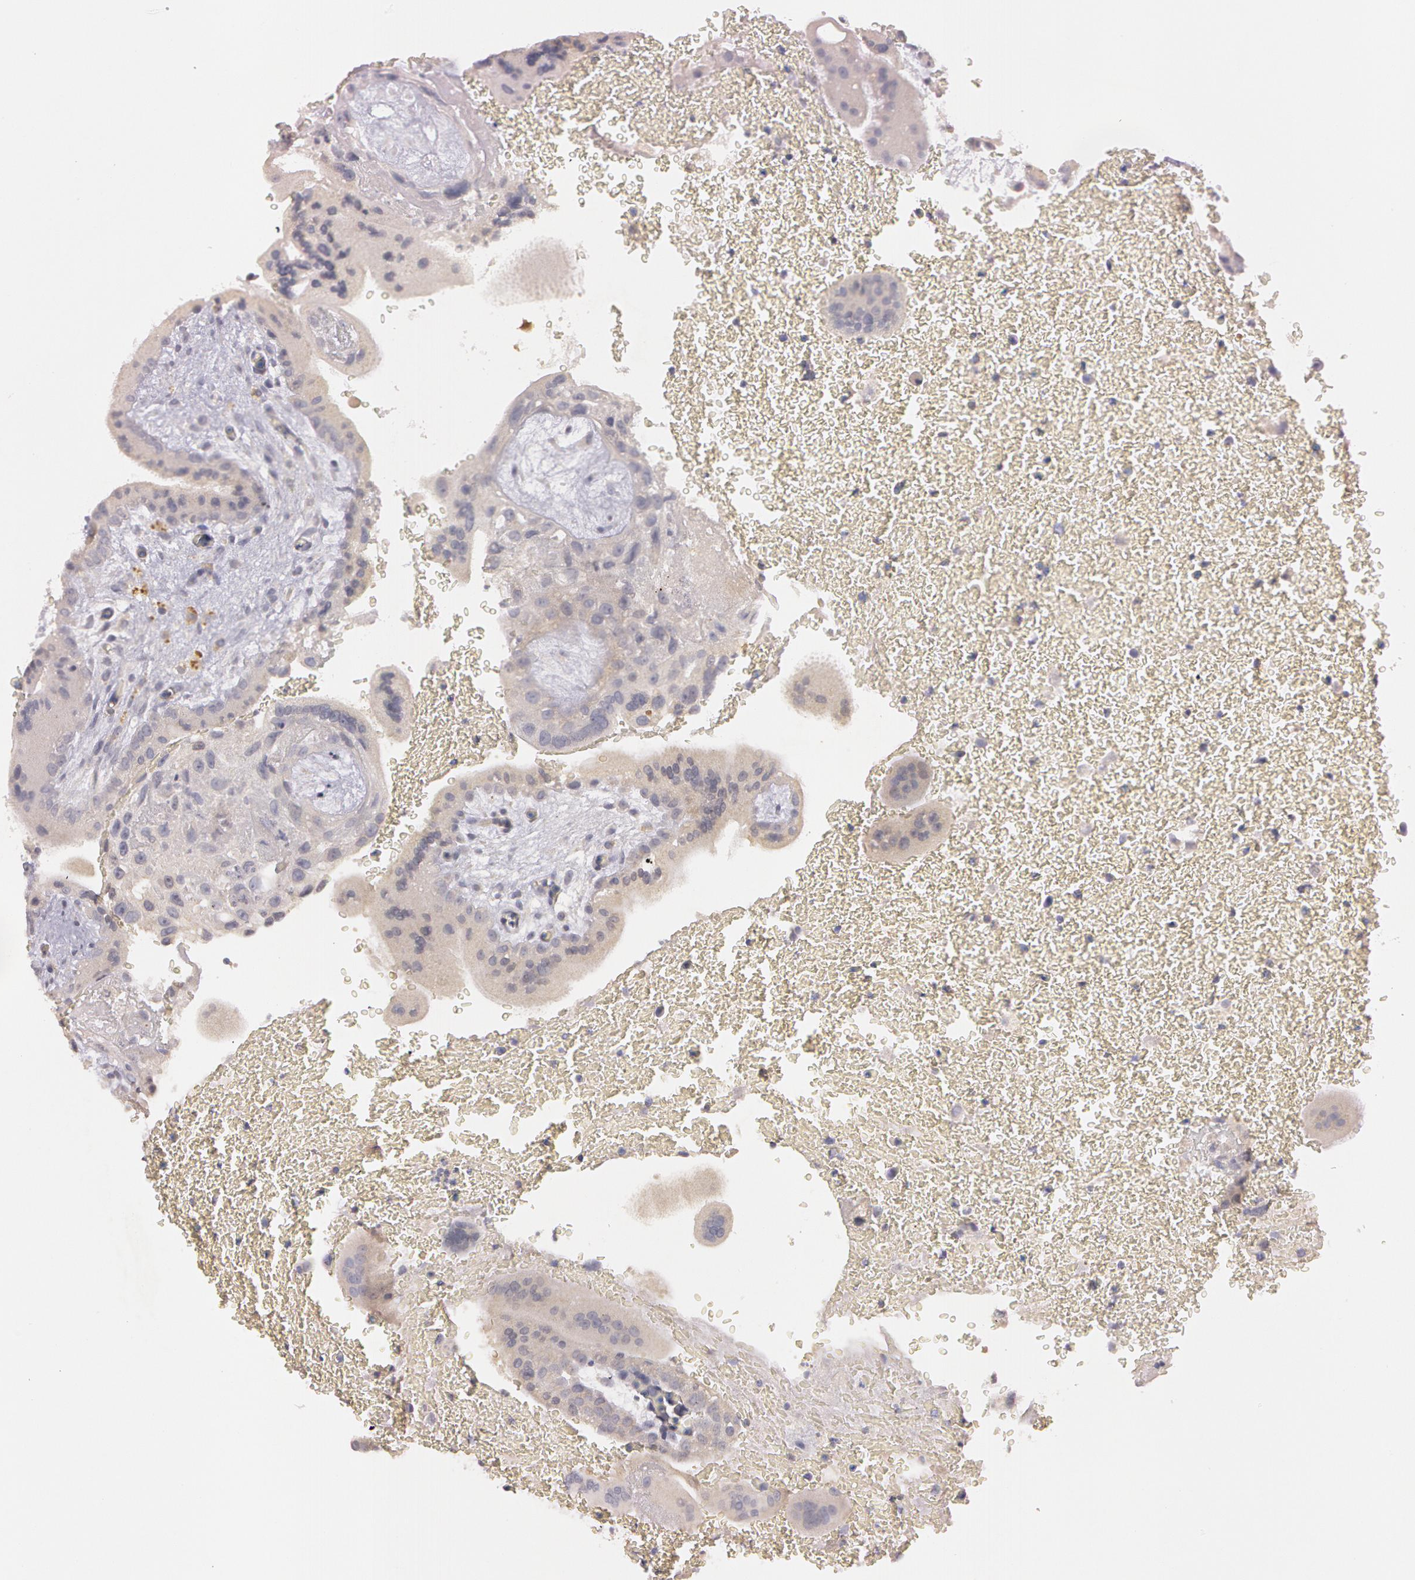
{"staining": {"intensity": "weak", "quantity": ">75%", "location": "cytoplasmic/membranous"}, "tissue": "placenta", "cell_type": "Trophoblastic cells", "image_type": "normal", "snomed": [{"axis": "morphology", "description": "Normal tissue, NOS"}, {"axis": "topography", "description": "Placenta"}], "caption": "Unremarkable placenta reveals weak cytoplasmic/membranous expression in about >75% of trophoblastic cells.", "gene": "MXRA5", "patient": {"sex": "female", "age": 35}}